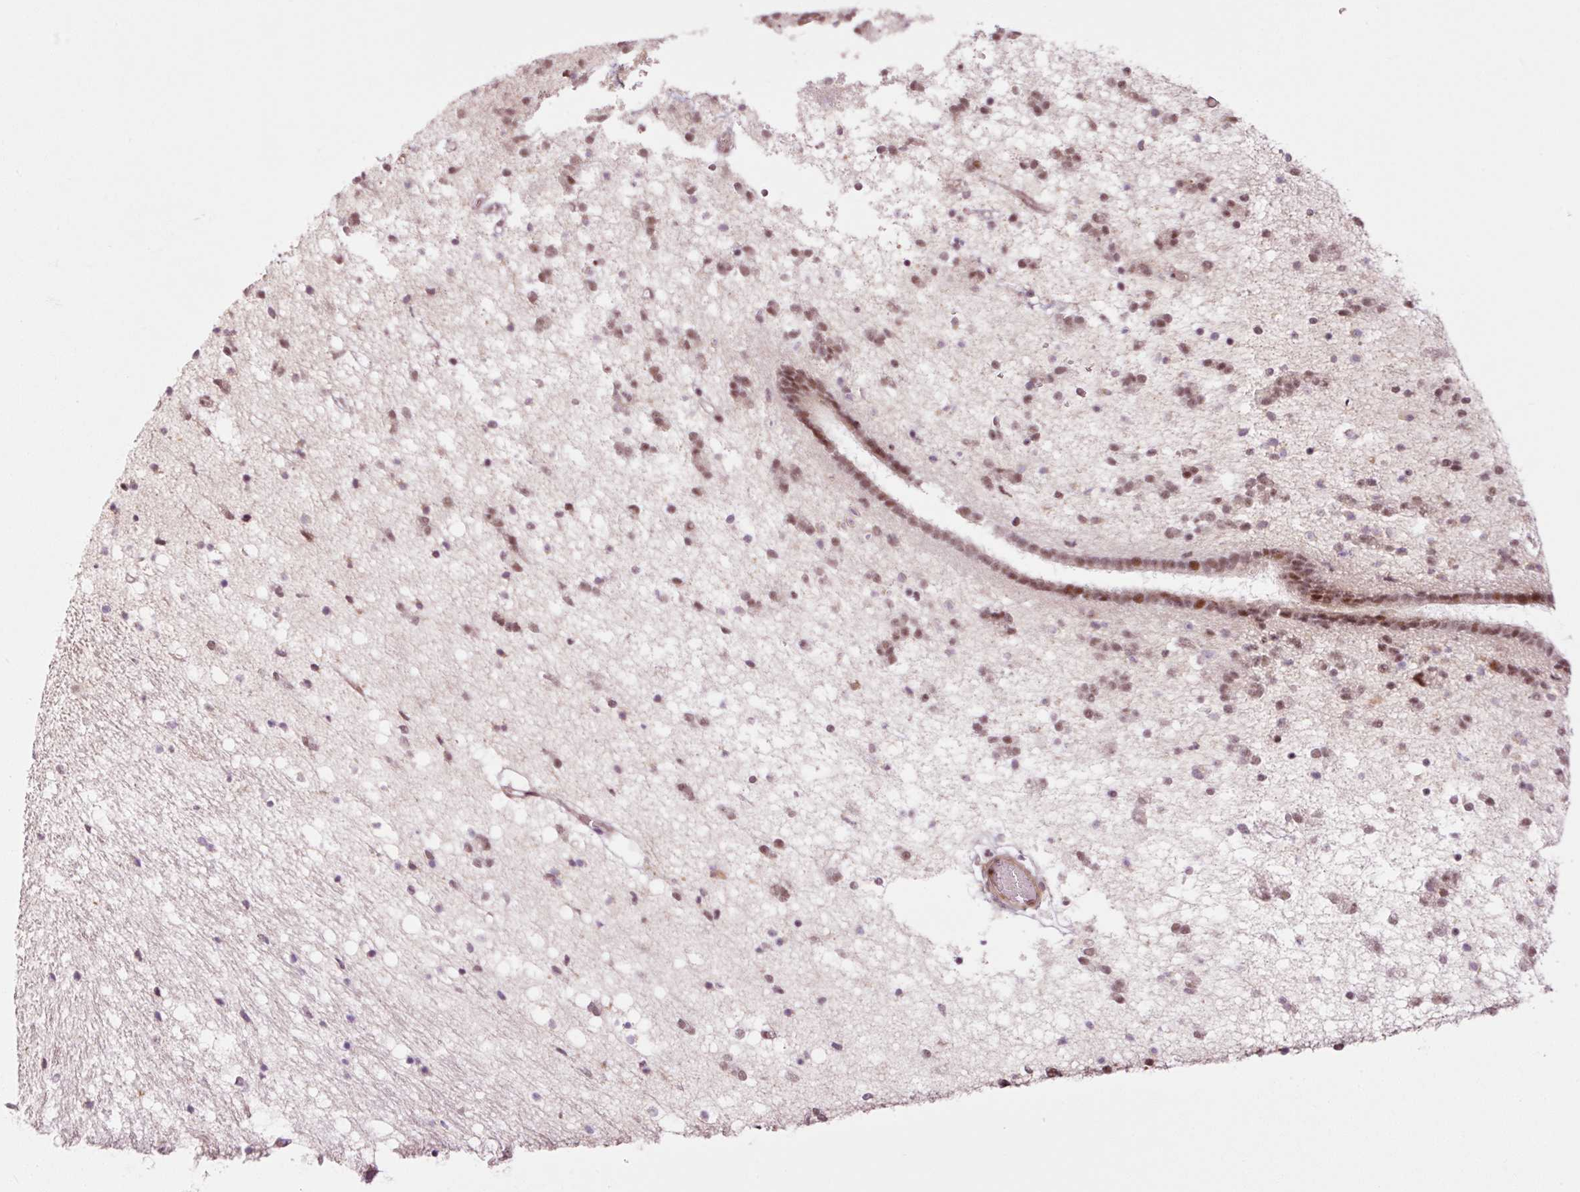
{"staining": {"intensity": "moderate", "quantity": "25%-75%", "location": "nuclear"}, "tissue": "caudate", "cell_type": "Glial cells", "image_type": "normal", "snomed": [{"axis": "morphology", "description": "Normal tissue, NOS"}, {"axis": "topography", "description": "Lateral ventricle wall"}], "caption": "Protein staining of normal caudate demonstrates moderate nuclear expression in about 25%-75% of glial cells. (Stains: DAB (3,3'-diaminobenzidine) in brown, nuclei in blue, Microscopy: brightfield microscopy at high magnification).", "gene": "ANKRD20A1", "patient": {"sex": "male", "age": 37}}